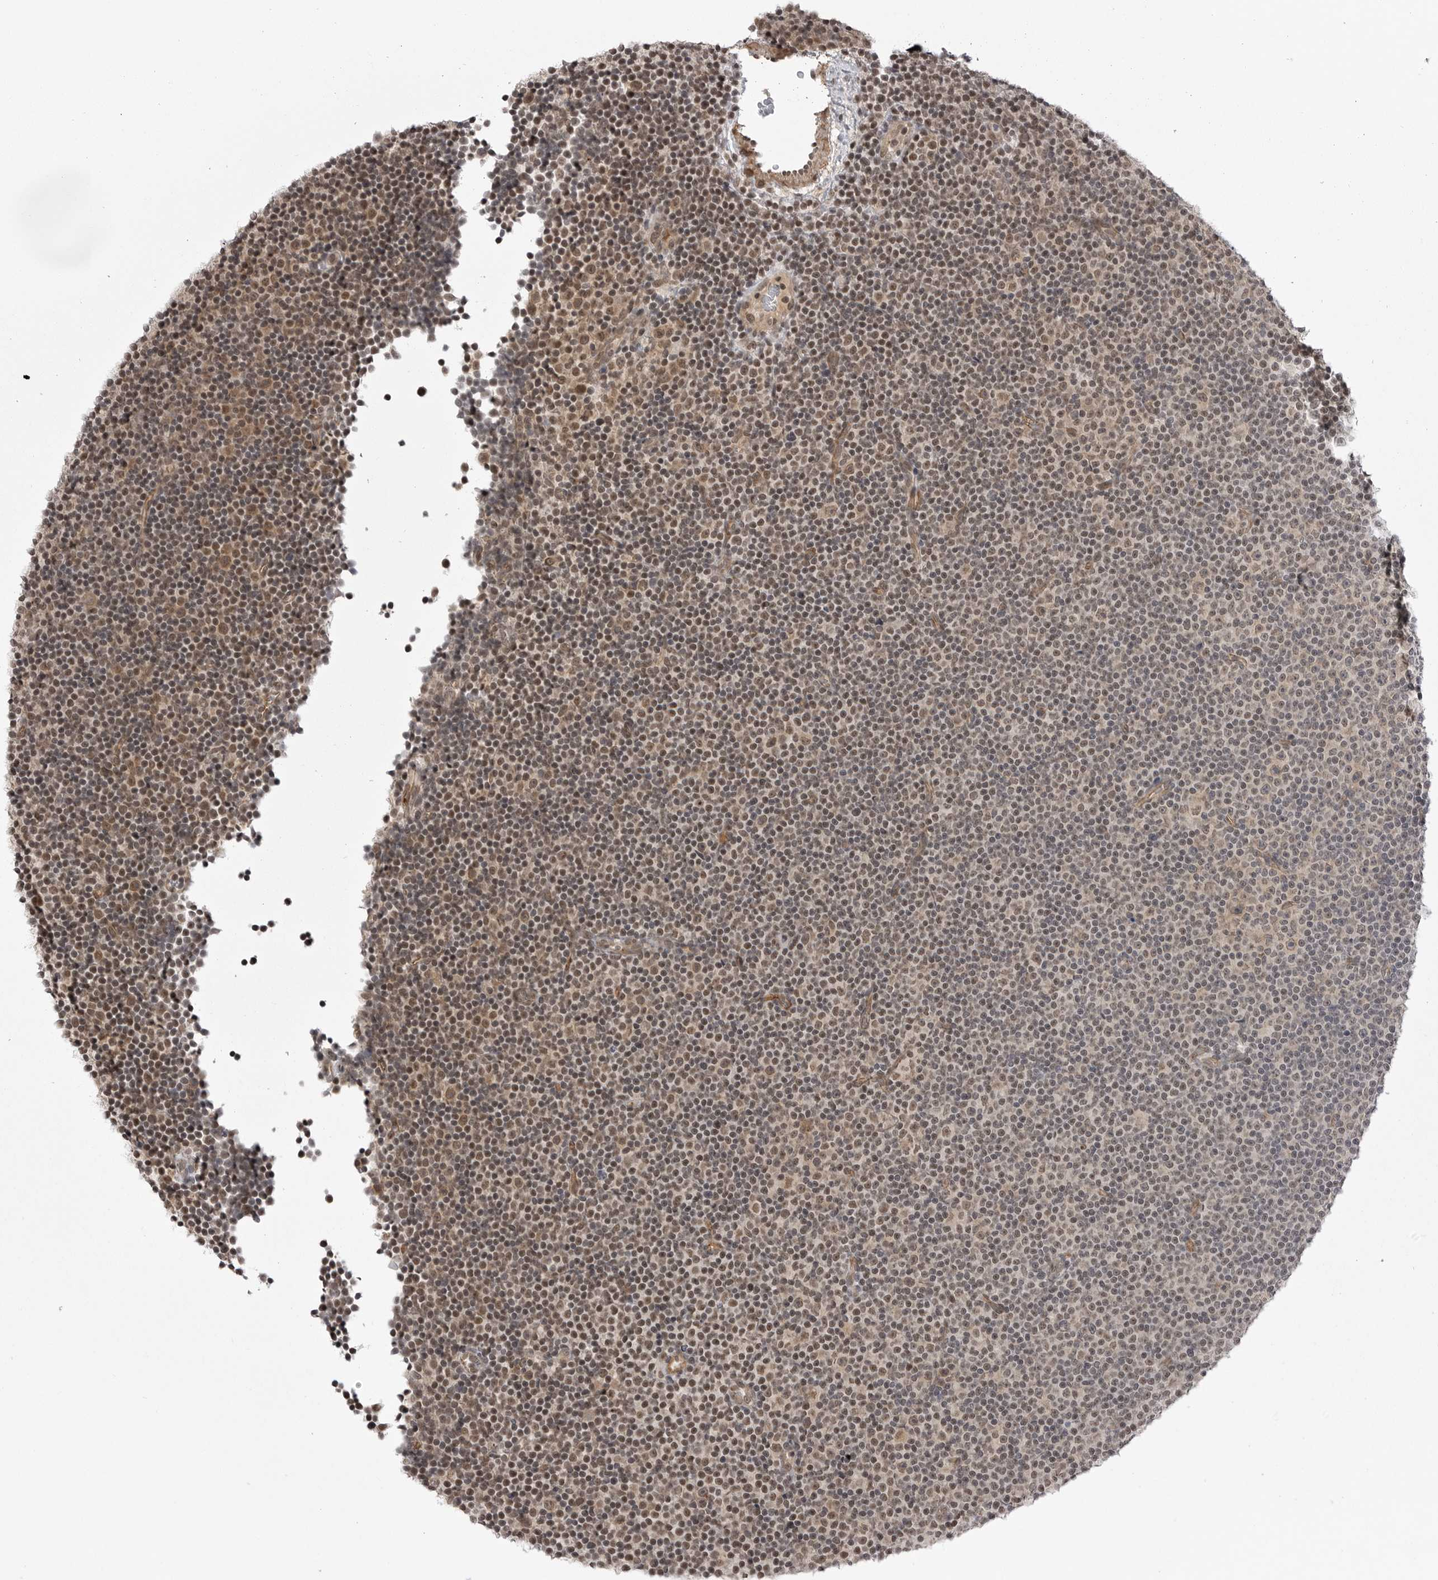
{"staining": {"intensity": "moderate", "quantity": "25%-75%", "location": "nuclear"}, "tissue": "lymphoma", "cell_type": "Tumor cells", "image_type": "cancer", "snomed": [{"axis": "morphology", "description": "Malignant lymphoma, non-Hodgkin's type, Low grade"}, {"axis": "topography", "description": "Lymph node"}], "caption": "Immunohistochemical staining of lymphoma demonstrates medium levels of moderate nuclear protein expression in about 25%-75% of tumor cells. (IHC, brightfield microscopy, high magnification).", "gene": "SORBS1", "patient": {"sex": "female", "age": 67}}